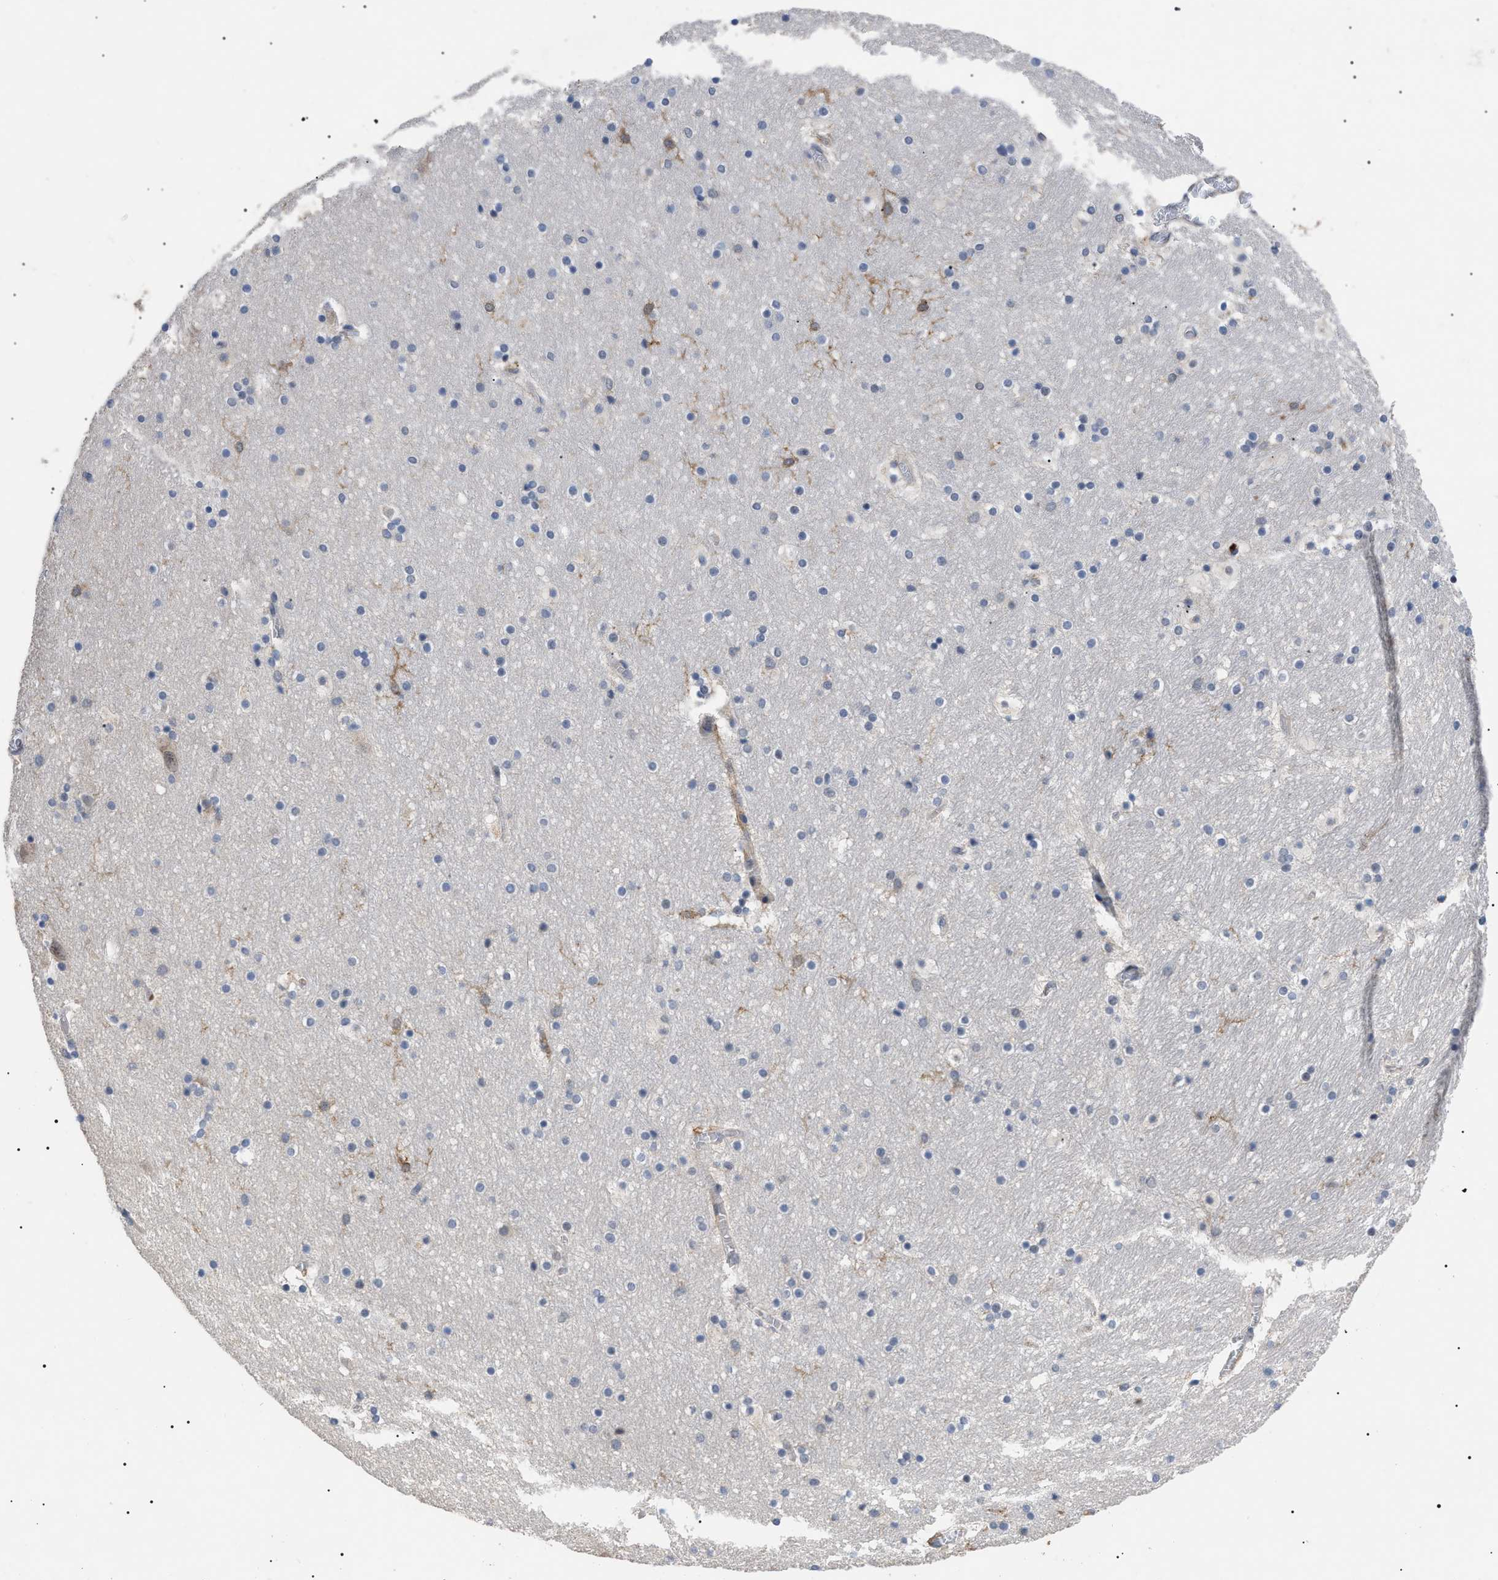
{"staining": {"intensity": "weak", "quantity": "<25%", "location": "cytoplasmic/membranous"}, "tissue": "hippocampus", "cell_type": "Glial cells", "image_type": "normal", "snomed": [{"axis": "morphology", "description": "Normal tissue, NOS"}, {"axis": "topography", "description": "Hippocampus"}], "caption": "A high-resolution histopathology image shows IHC staining of unremarkable hippocampus, which exhibits no significant positivity in glial cells. The staining was performed using DAB (3,3'-diaminobenzidine) to visualize the protein expression in brown, while the nuclei were stained in blue with hematoxylin (Magnification: 20x).", "gene": "CD300A", "patient": {"sex": "male", "age": 45}}